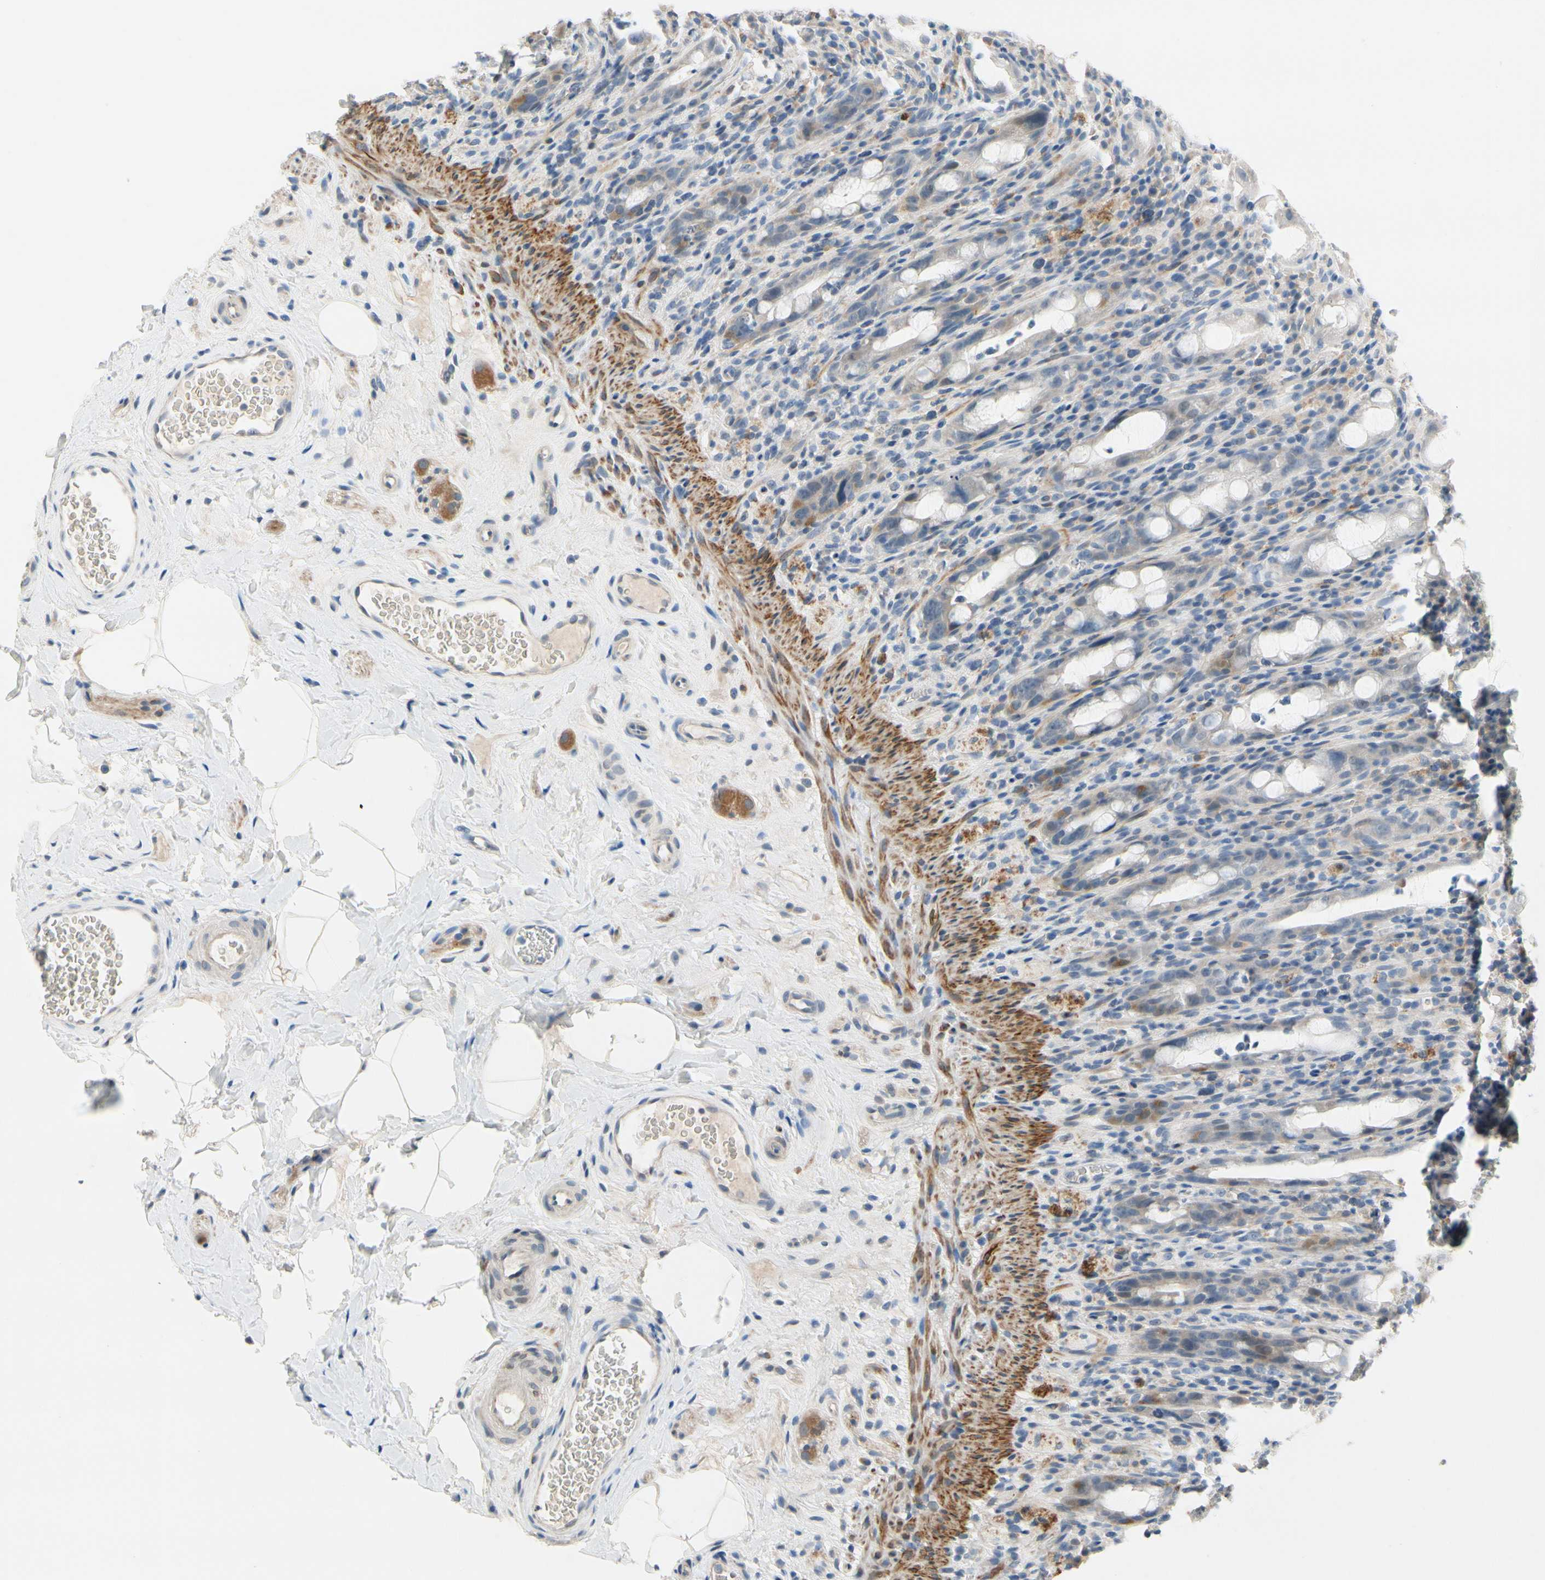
{"staining": {"intensity": "negative", "quantity": "none", "location": "none"}, "tissue": "rectum", "cell_type": "Glandular cells", "image_type": "normal", "snomed": [{"axis": "morphology", "description": "Normal tissue, NOS"}, {"axis": "topography", "description": "Rectum"}], "caption": "Immunohistochemical staining of normal rectum shows no significant expression in glandular cells.", "gene": "SLC27A6", "patient": {"sex": "male", "age": 44}}